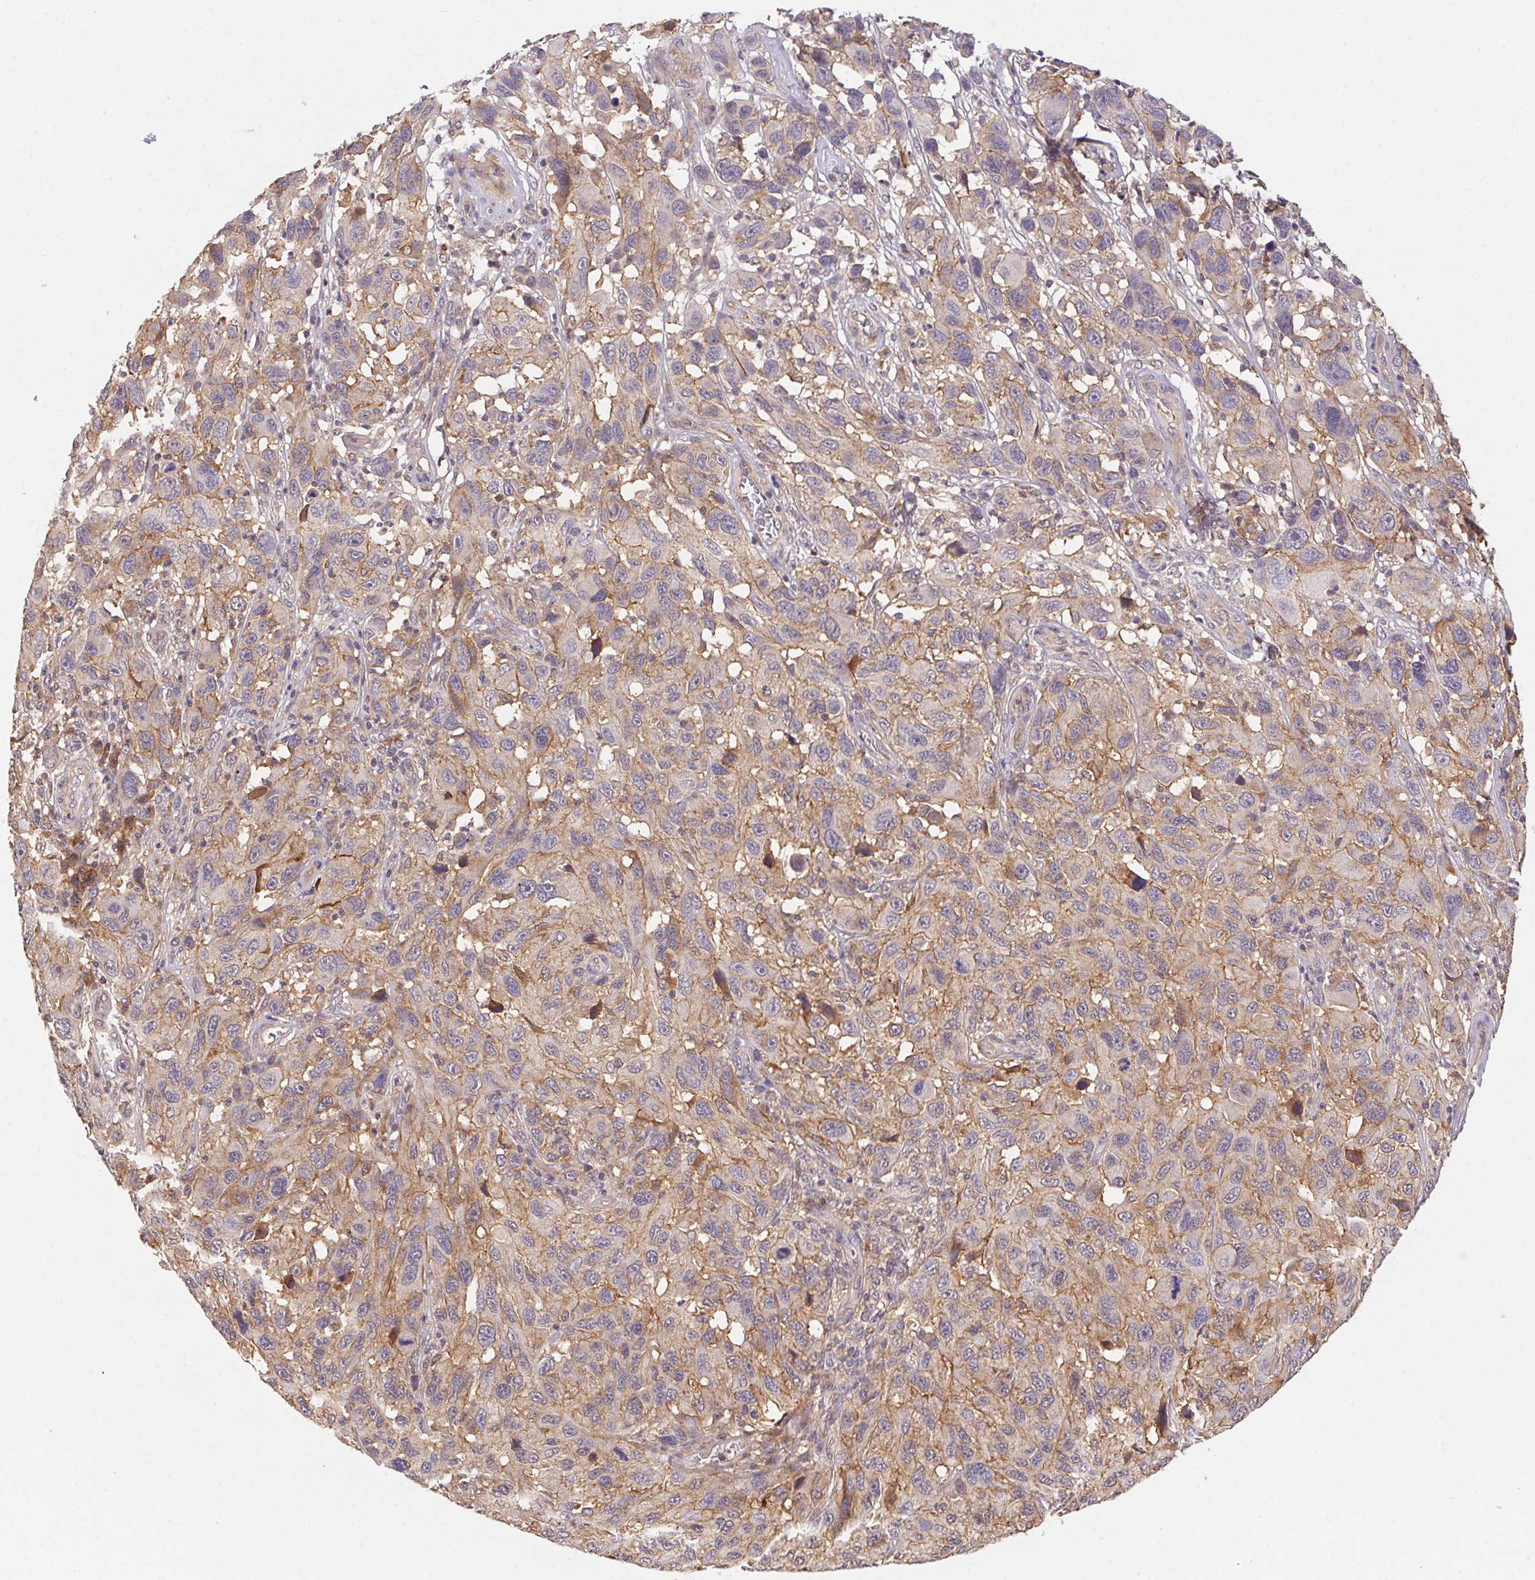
{"staining": {"intensity": "weak", "quantity": "25%-75%", "location": "cytoplasmic/membranous"}, "tissue": "melanoma", "cell_type": "Tumor cells", "image_type": "cancer", "snomed": [{"axis": "morphology", "description": "Malignant melanoma, NOS"}, {"axis": "topography", "description": "Skin"}], "caption": "The immunohistochemical stain shows weak cytoplasmic/membranous staining in tumor cells of malignant melanoma tissue. (brown staining indicates protein expression, while blue staining denotes nuclei).", "gene": "SLC52A2", "patient": {"sex": "male", "age": 53}}